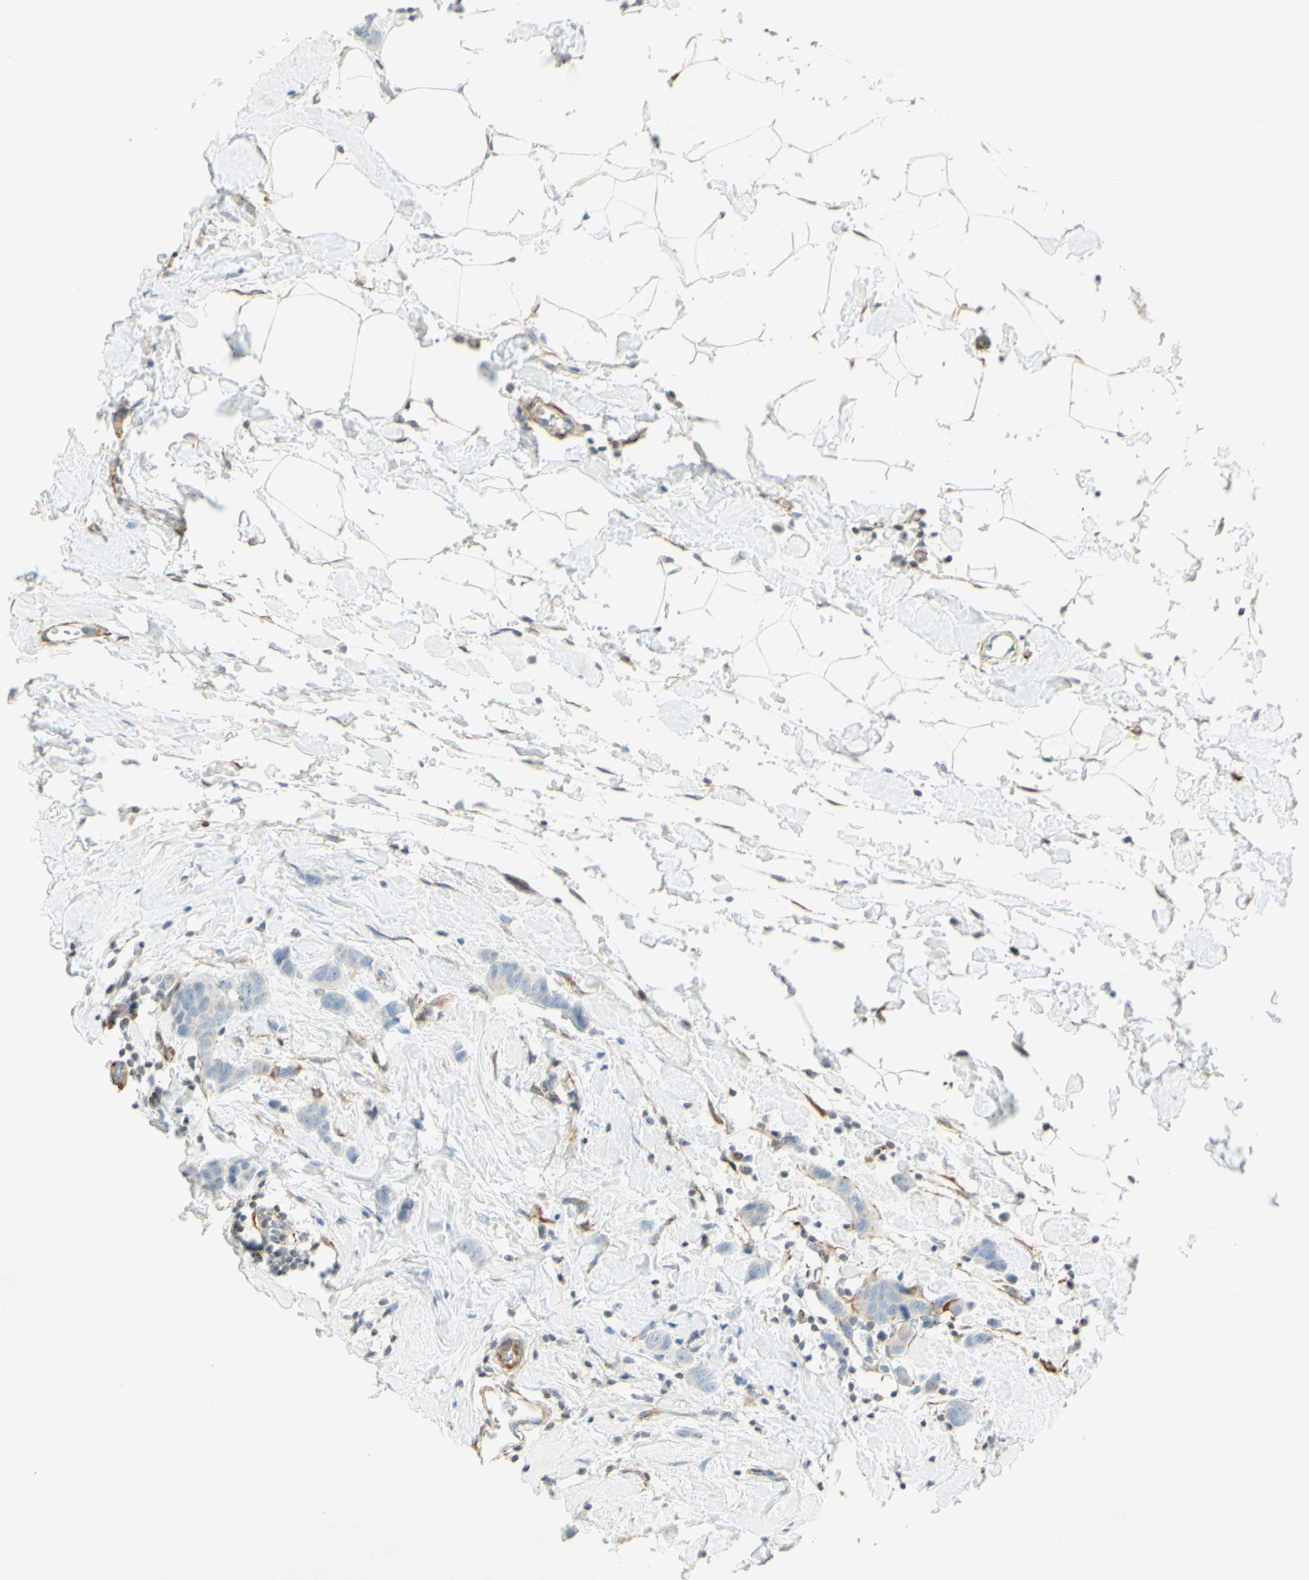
{"staining": {"intensity": "weak", "quantity": "<25%", "location": "cytoplasmic/membranous"}, "tissue": "breast cancer", "cell_type": "Tumor cells", "image_type": "cancer", "snomed": [{"axis": "morphology", "description": "Normal tissue, NOS"}, {"axis": "morphology", "description": "Duct carcinoma"}, {"axis": "topography", "description": "Breast"}], "caption": "High magnification brightfield microscopy of infiltrating ductal carcinoma (breast) stained with DAB (brown) and counterstained with hematoxylin (blue): tumor cells show no significant expression.", "gene": "MAP1B", "patient": {"sex": "female", "age": 50}}